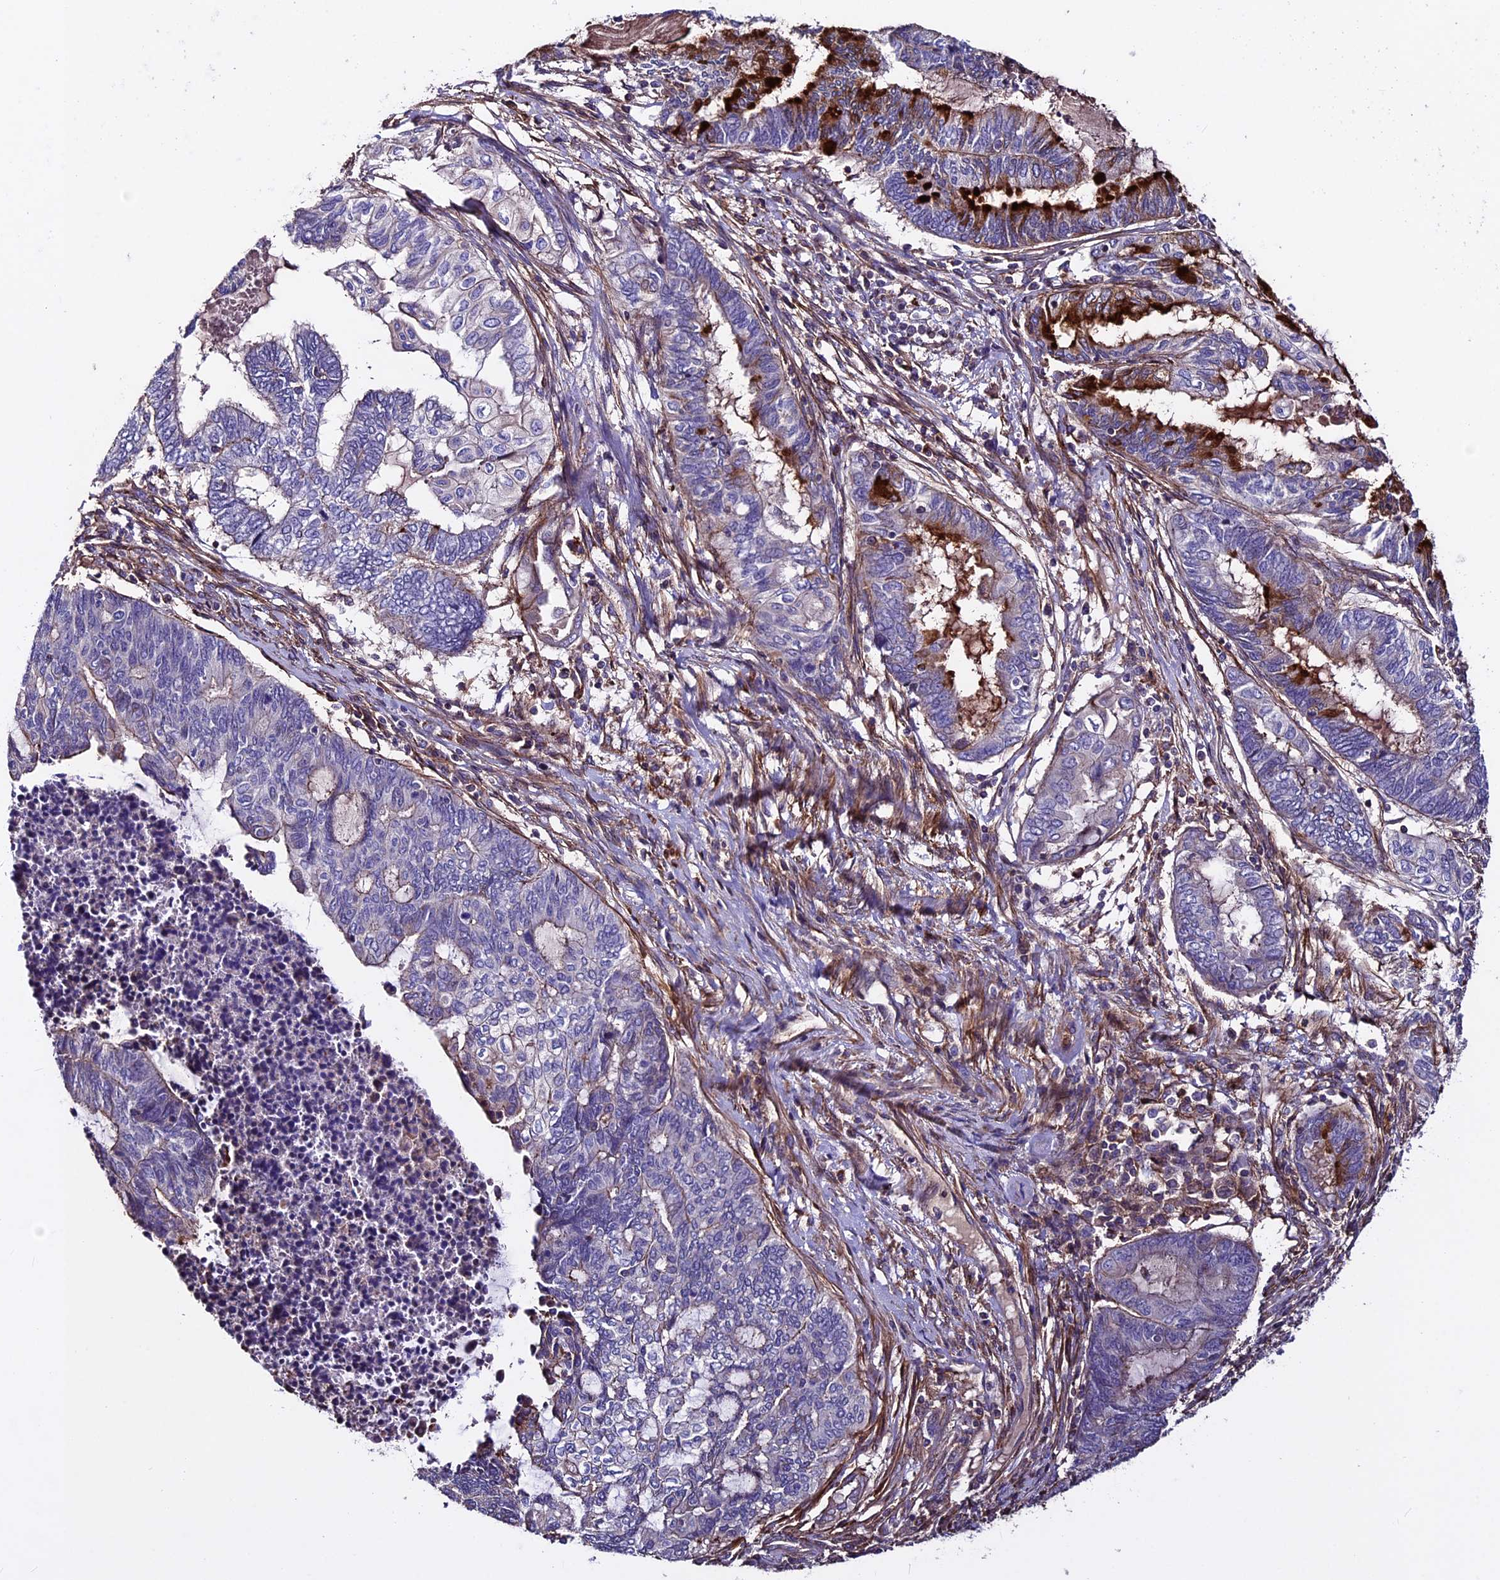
{"staining": {"intensity": "moderate", "quantity": "<25%", "location": "cytoplasmic/membranous"}, "tissue": "endometrial cancer", "cell_type": "Tumor cells", "image_type": "cancer", "snomed": [{"axis": "morphology", "description": "Adenocarcinoma, NOS"}, {"axis": "topography", "description": "Uterus"}, {"axis": "topography", "description": "Endometrium"}], "caption": "An immunohistochemistry micrograph of tumor tissue is shown. Protein staining in brown highlights moderate cytoplasmic/membranous positivity in endometrial adenocarcinoma within tumor cells.", "gene": "EVA1B", "patient": {"sex": "female", "age": 70}}